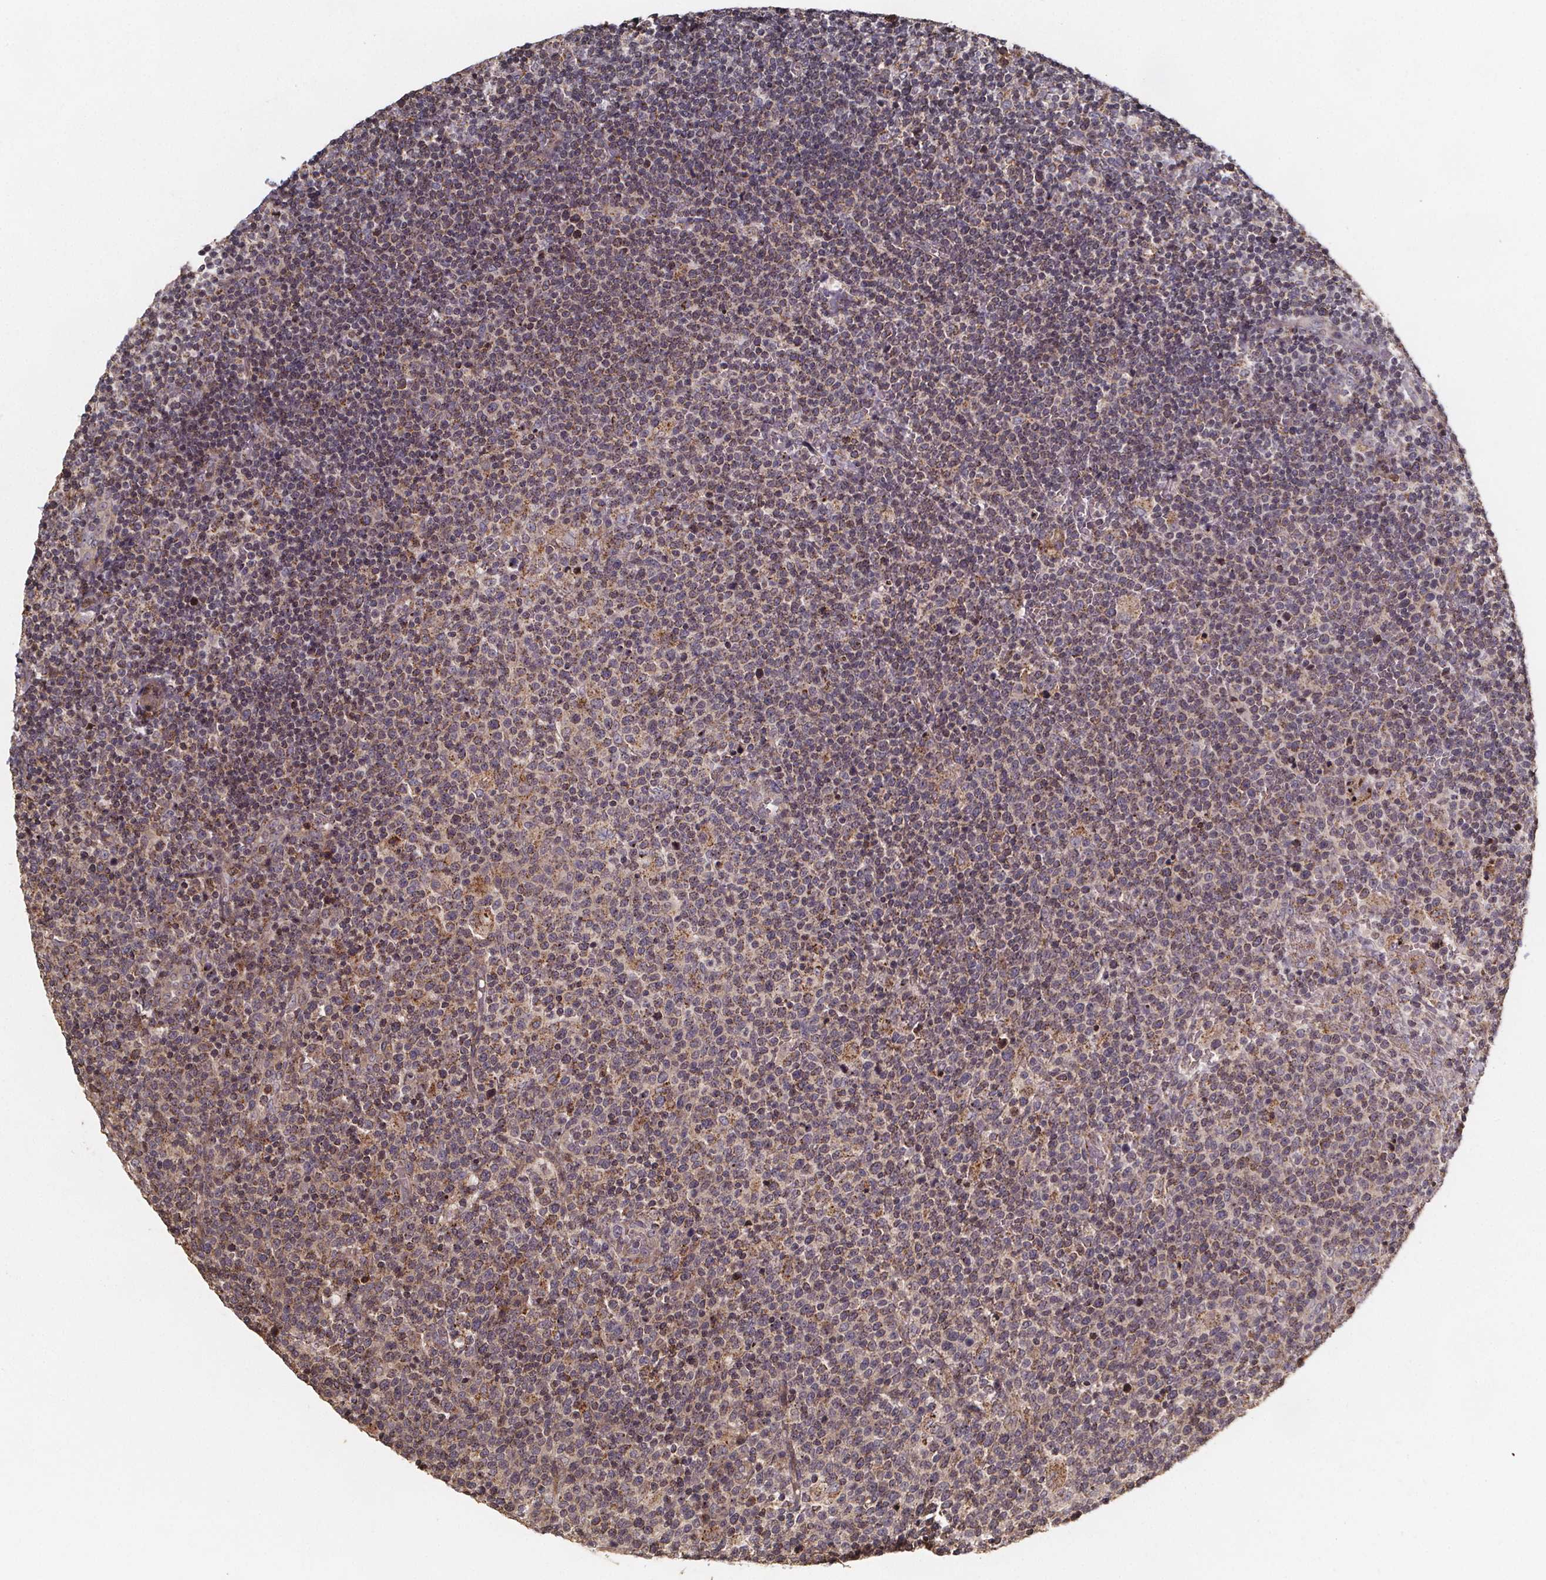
{"staining": {"intensity": "moderate", "quantity": "<25%", "location": "cytoplasmic/membranous"}, "tissue": "lymphoma", "cell_type": "Tumor cells", "image_type": "cancer", "snomed": [{"axis": "morphology", "description": "Malignant lymphoma, non-Hodgkin's type, High grade"}, {"axis": "topography", "description": "Lymph node"}], "caption": "A brown stain labels moderate cytoplasmic/membranous positivity of a protein in lymphoma tumor cells. (brown staining indicates protein expression, while blue staining denotes nuclei).", "gene": "ZNF879", "patient": {"sex": "male", "age": 61}}